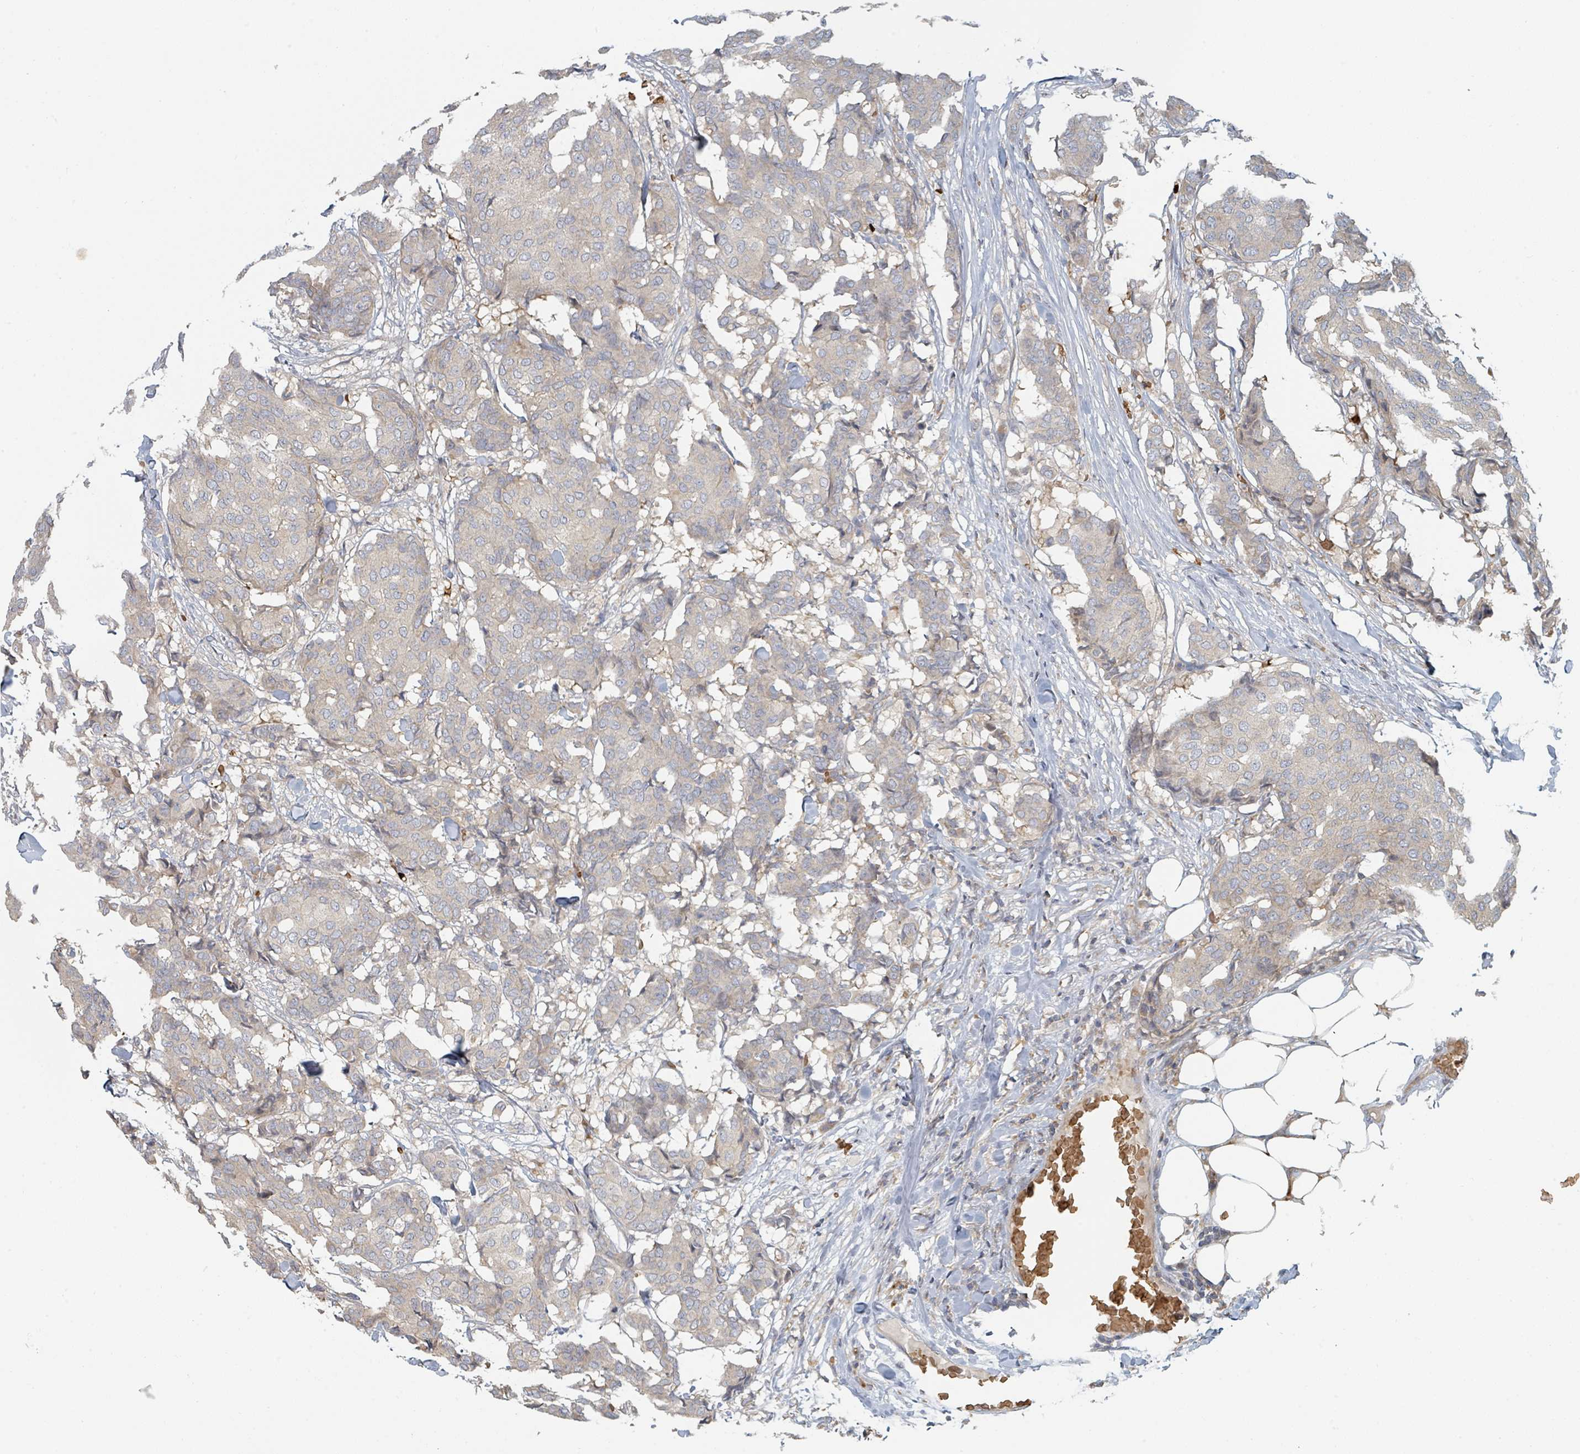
{"staining": {"intensity": "negative", "quantity": "none", "location": "none"}, "tissue": "breast cancer", "cell_type": "Tumor cells", "image_type": "cancer", "snomed": [{"axis": "morphology", "description": "Duct carcinoma"}, {"axis": "topography", "description": "Breast"}], "caption": "Immunohistochemistry of invasive ductal carcinoma (breast) demonstrates no positivity in tumor cells. The staining is performed using DAB (3,3'-diaminobenzidine) brown chromogen with nuclei counter-stained in using hematoxylin.", "gene": "TRPC4AP", "patient": {"sex": "female", "age": 75}}